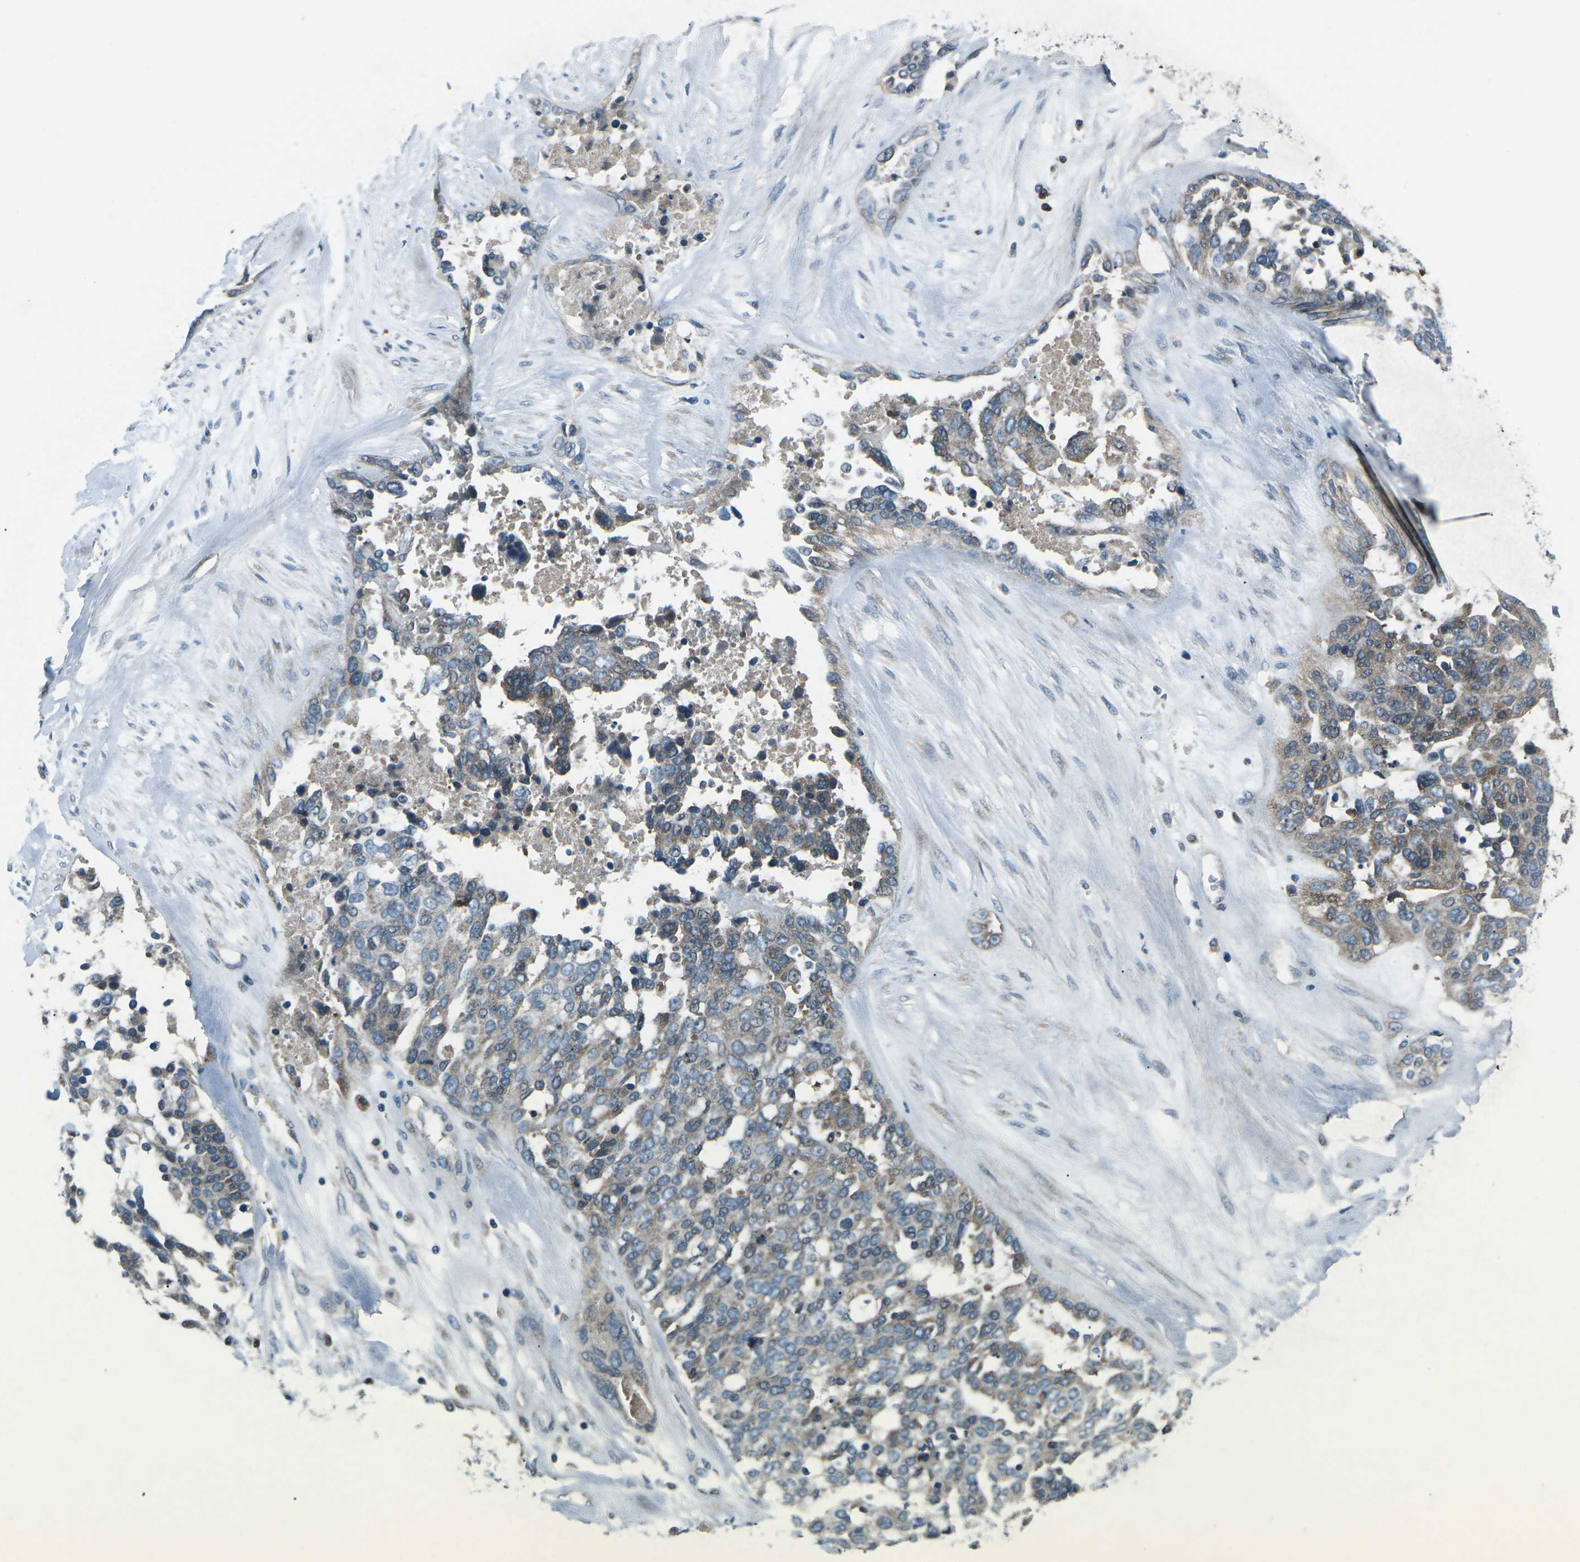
{"staining": {"intensity": "moderate", "quantity": "25%-75%", "location": "cytoplasmic/membranous"}, "tissue": "ovarian cancer", "cell_type": "Tumor cells", "image_type": "cancer", "snomed": [{"axis": "morphology", "description": "Cystadenocarcinoma, serous, NOS"}, {"axis": "topography", "description": "Ovary"}], "caption": "Protein staining displays moderate cytoplasmic/membranous expression in about 25%-75% of tumor cells in ovarian serous cystadenocarcinoma.", "gene": "CDK16", "patient": {"sex": "female", "age": 44}}